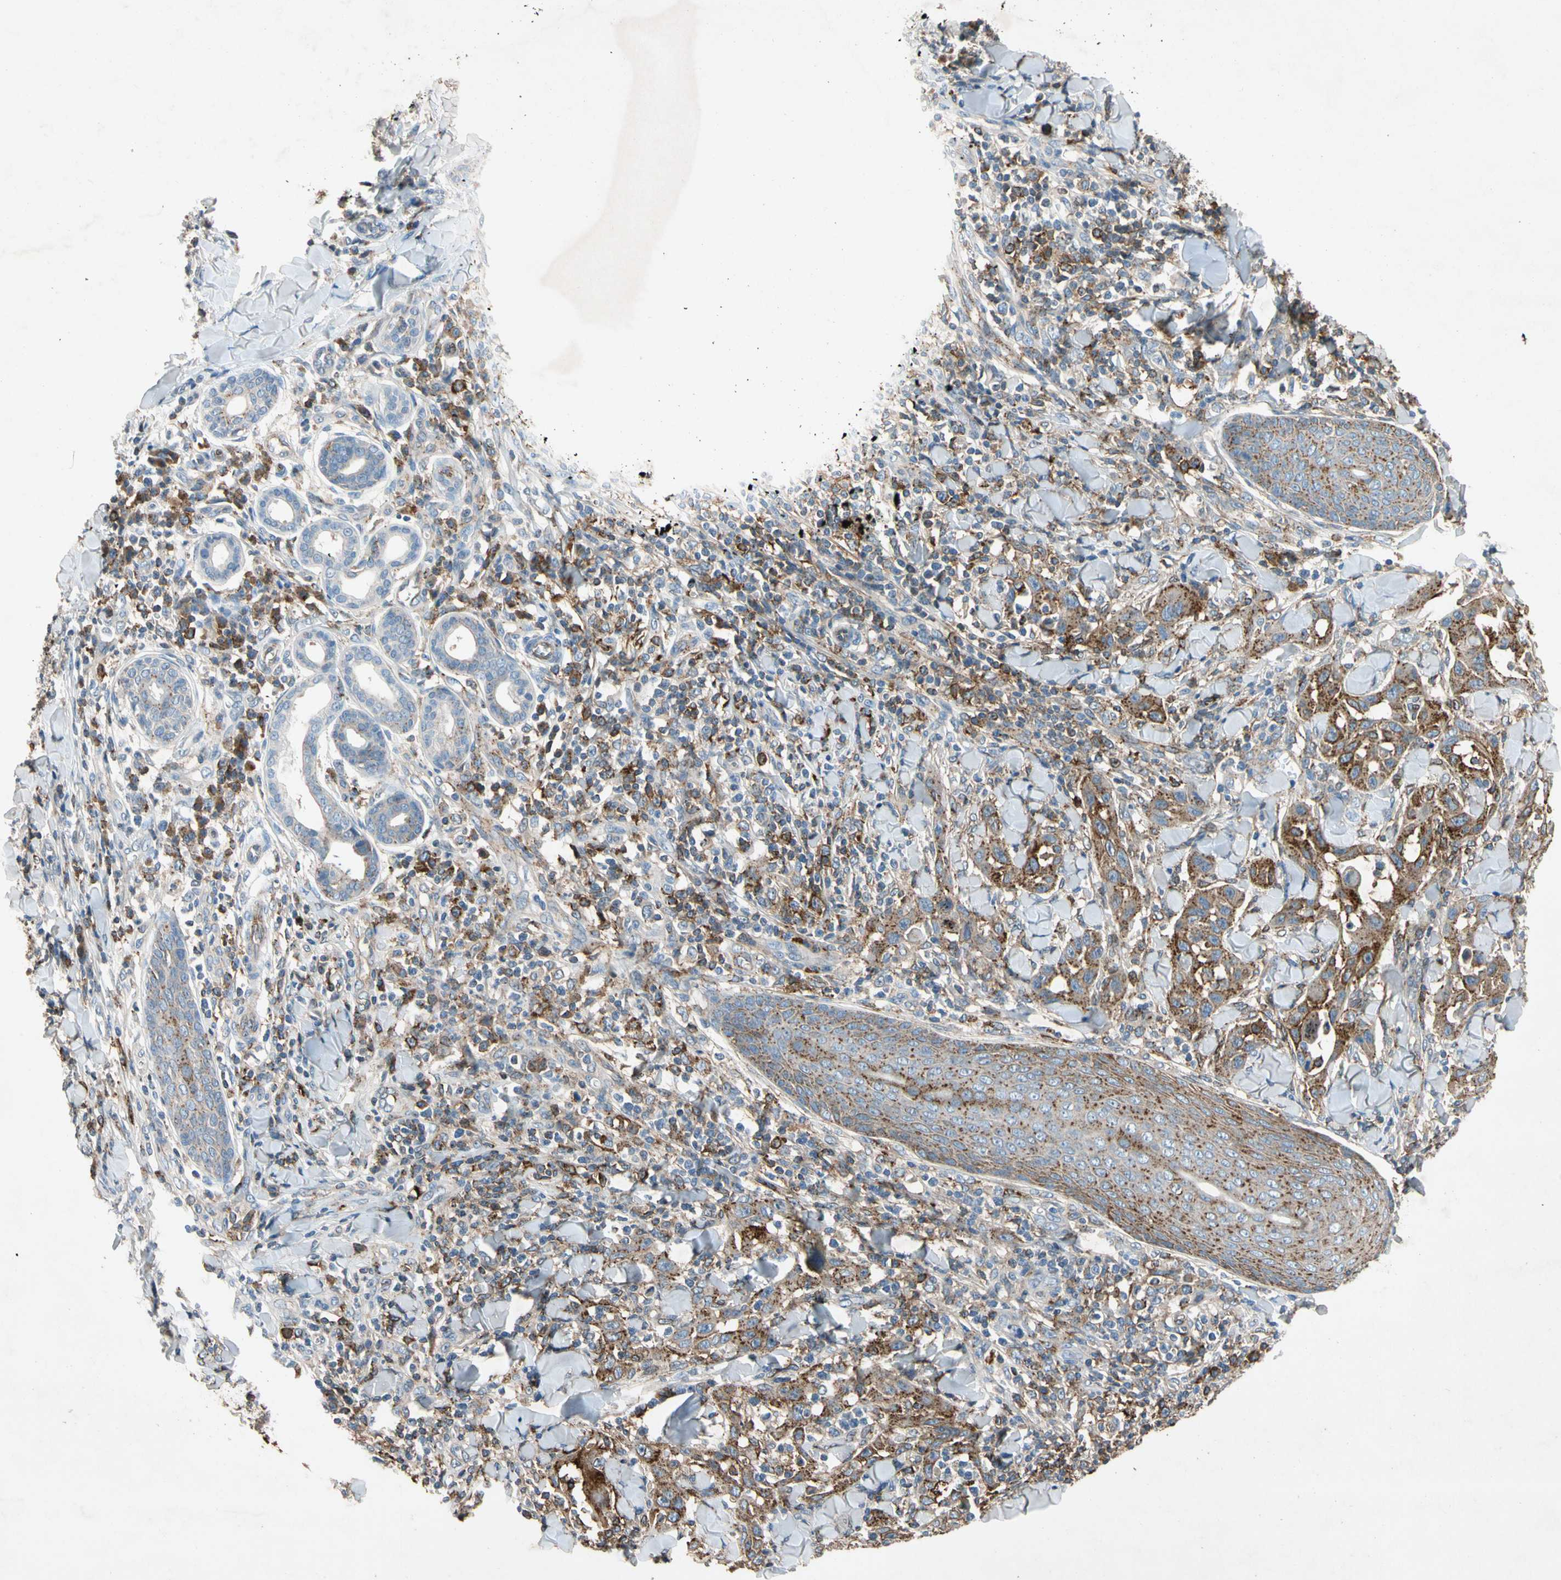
{"staining": {"intensity": "strong", "quantity": ">75%", "location": "cytoplasmic/membranous"}, "tissue": "skin cancer", "cell_type": "Tumor cells", "image_type": "cancer", "snomed": [{"axis": "morphology", "description": "Squamous cell carcinoma, NOS"}, {"axis": "topography", "description": "Skin"}], "caption": "Skin cancer stained for a protein shows strong cytoplasmic/membranous positivity in tumor cells. The protein is shown in brown color, while the nuclei are stained blue.", "gene": "NDFIP2", "patient": {"sex": "male", "age": 24}}